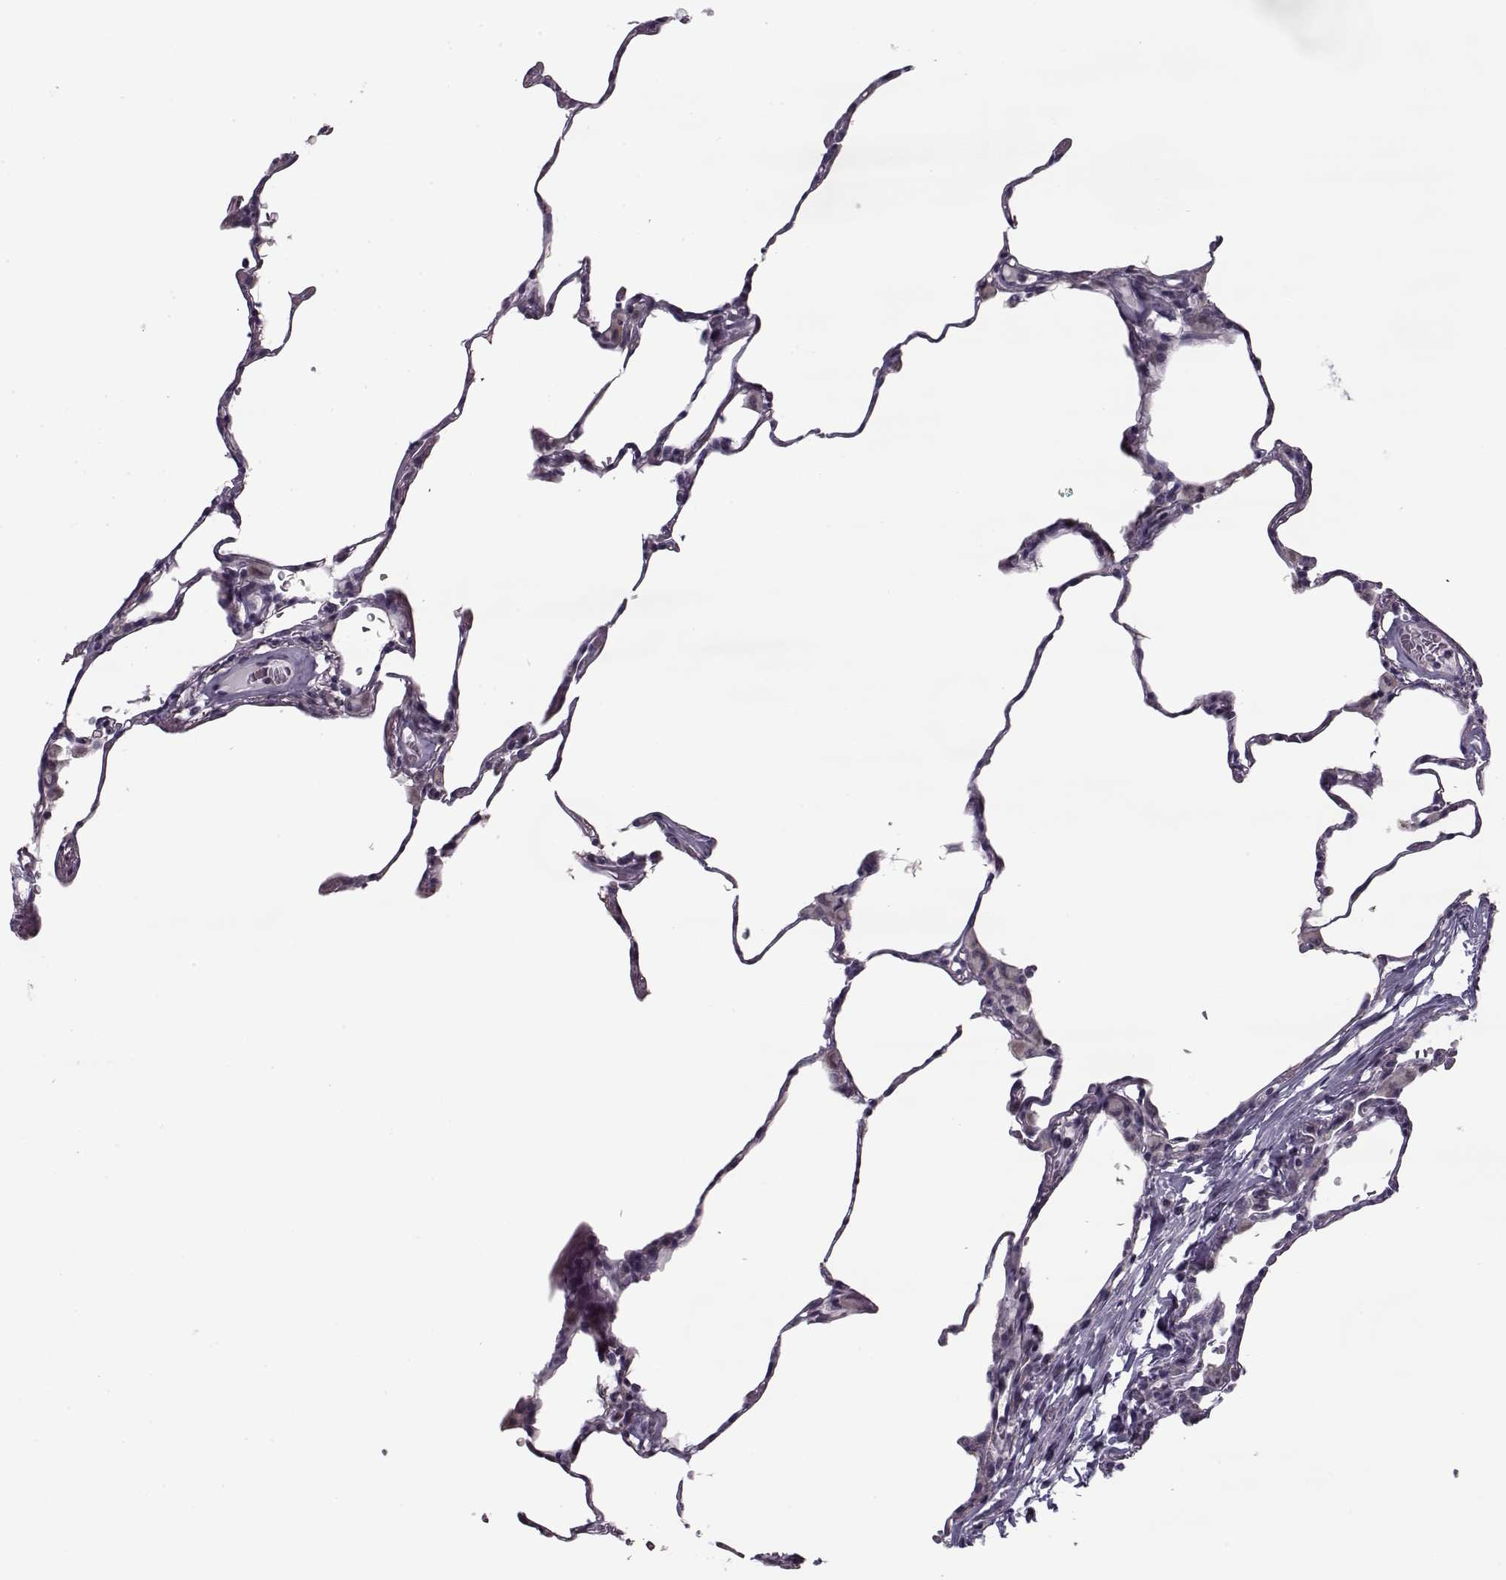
{"staining": {"intensity": "negative", "quantity": "none", "location": "none"}, "tissue": "lung", "cell_type": "Alveolar cells", "image_type": "normal", "snomed": [{"axis": "morphology", "description": "Normal tissue, NOS"}, {"axis": "topography", "description": "Lung"}], "caption": "This is an immunohistochemistry (IHC) micrograph of unremarkable lung. There is no positivity in alveolar cells.", "gene": "PNMT", "patient": {"sex": "female", "age": 57}}